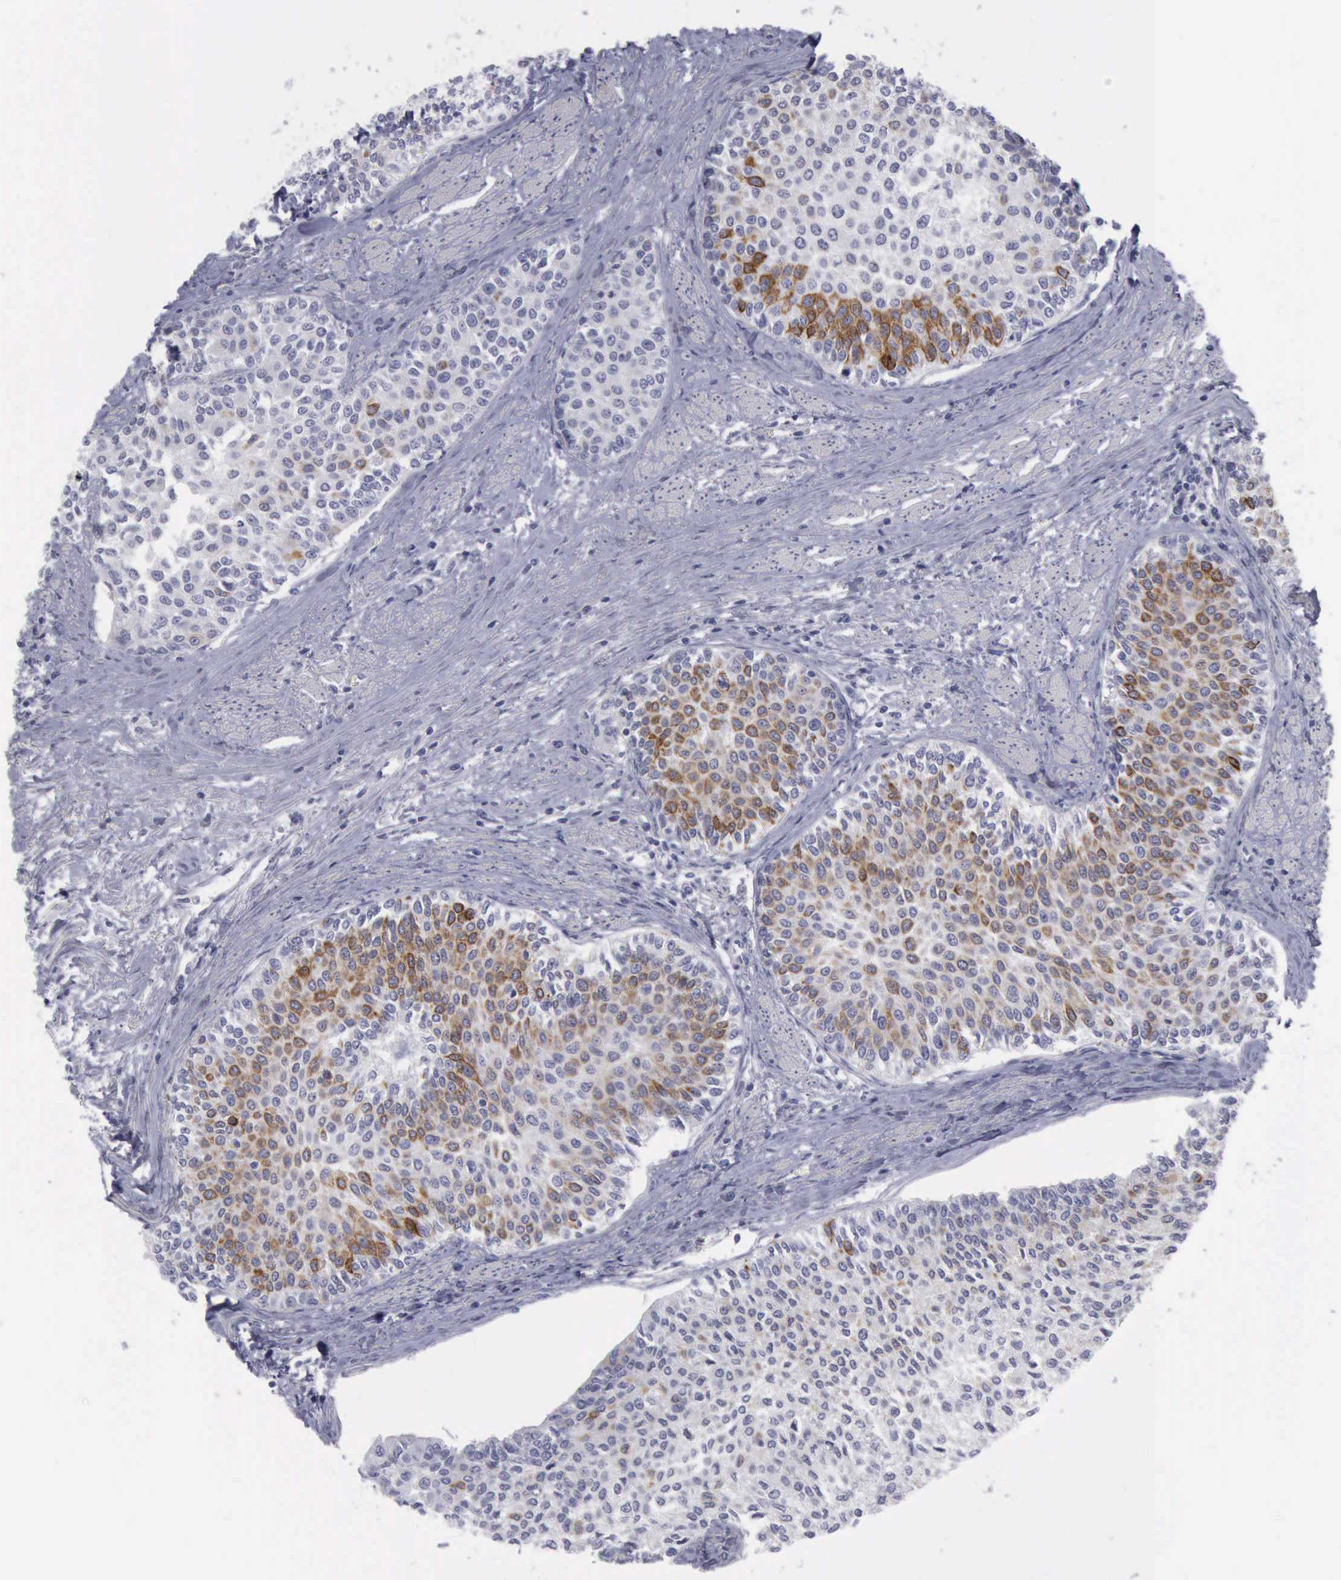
{"staining": {"intensity": "moderate", "quantity": "25%-75%", "location": "cytoplasmic/membranous"}, "tissue": "urothelial cancer", "cell_type": "Tumor cells", "image_type": "cancer", "snomed": [{"axis": "morphology", "description": "Urothelial carcinoma, Low grade"}, {"axis": "topography", "description": "Urinary bladder"}], "caption": "The immunohistochemical stain shows moderate cytoplasmic/membranous expression in tumor cells of urothelial cancer tissue.", "gene": "KRT13", "patient": {"sex": "female", "age": 73}}